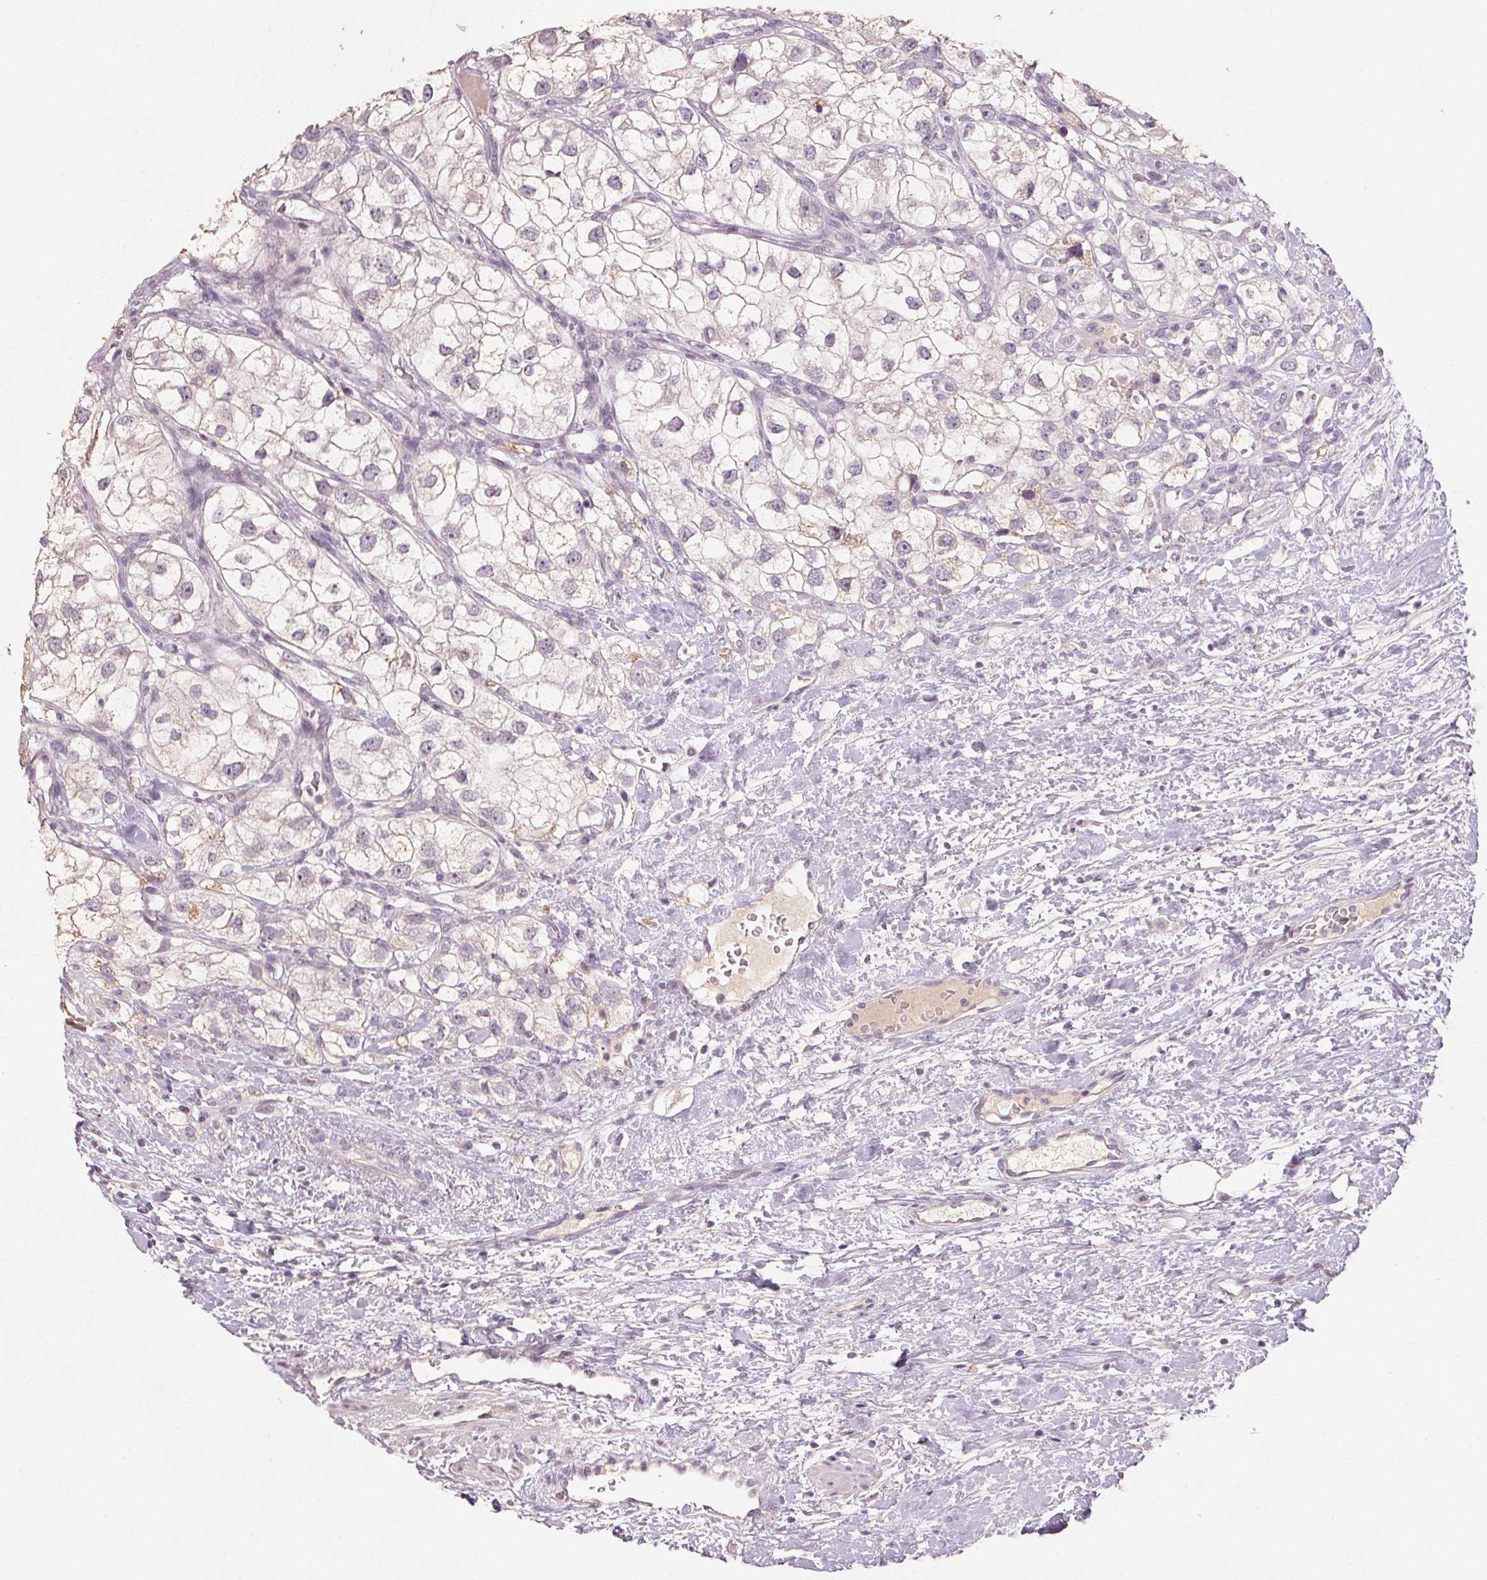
{"staining": {"intensity": "negative", "quantity": "none", "location": "none"}, "tissue": "renal cancer", "cell_type": "Tumor cells", "image_type": "cancer", "snomed": [{"axis": "morphology", "description": "Adenocarcinoma, NOS"}, {"axis": "topography", "description": "Kidney"}], "caption": "This is an IHC photomicrograph of renal adenocarcinoma. There is no positivity in tumor cells.", "gene": "CXCL5", "patient": {"sex": "male", "age": 59}}